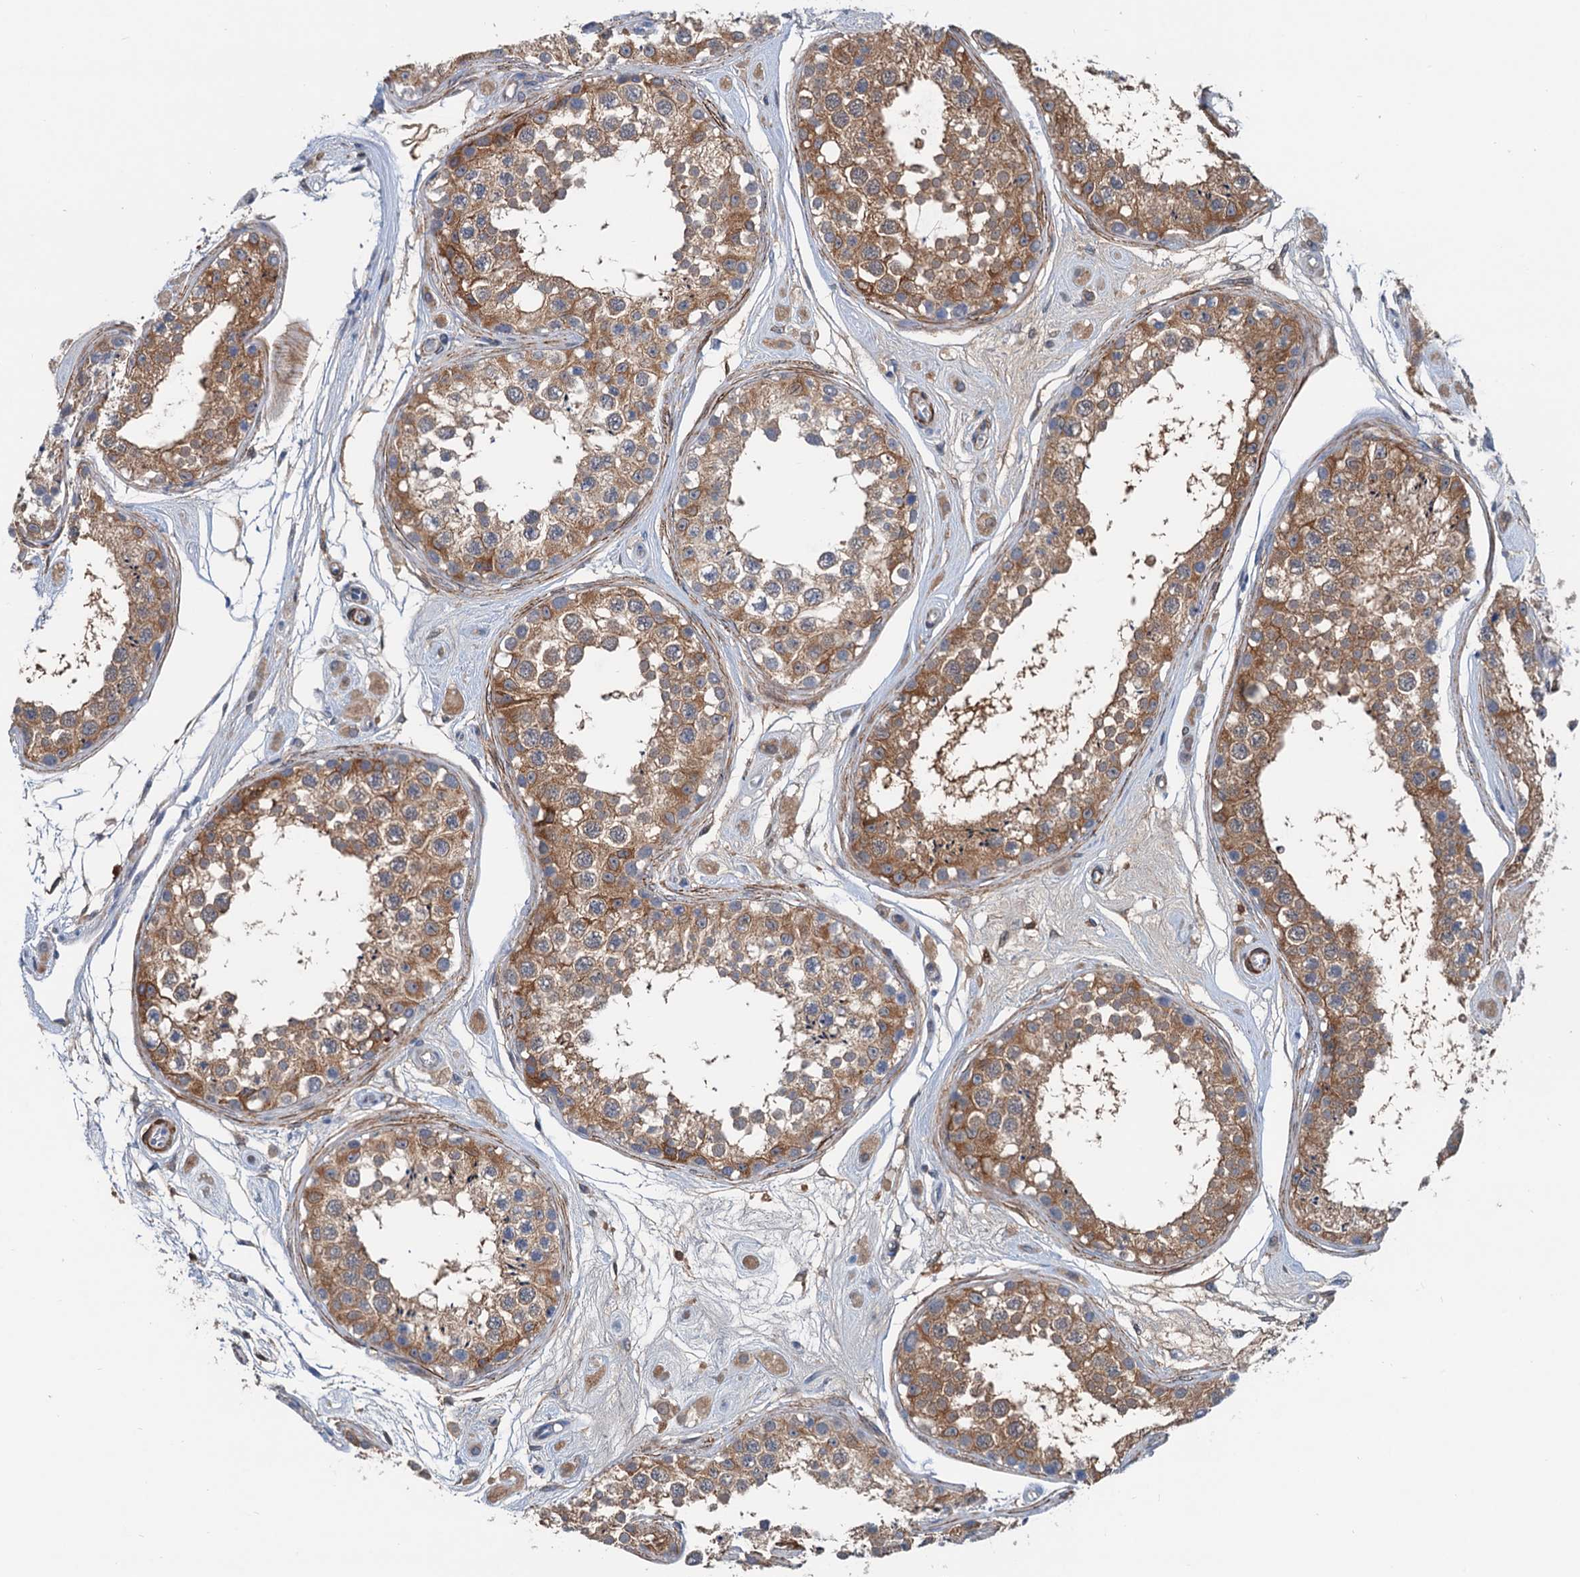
{"staining": {"intensity": "moderate", "quantity": ">75%", "location": "cytoplasmic/membranous"}, "tissue": "testis", "cell_type": "Cells in seminiferous ducts", "image_type": "normal", "snomed": [{"axis": "morphology", "description": "Normal tissue, NOS"}, {"axis": "topography", "description": "Testis"}], "caption": "Immunohistochemical staining of unremarkable human testis displays >75% levels of moderate cytoplasmic/membranous protein expression in about >75% of cells in seminiferous ducts. The staining was performed using DAB, with brown indicating positive protein expression. Nuclei are stained blue with hematoxylin.", "gene": "CSTPP1", "patient": {"sex": "male", "age": 25}}